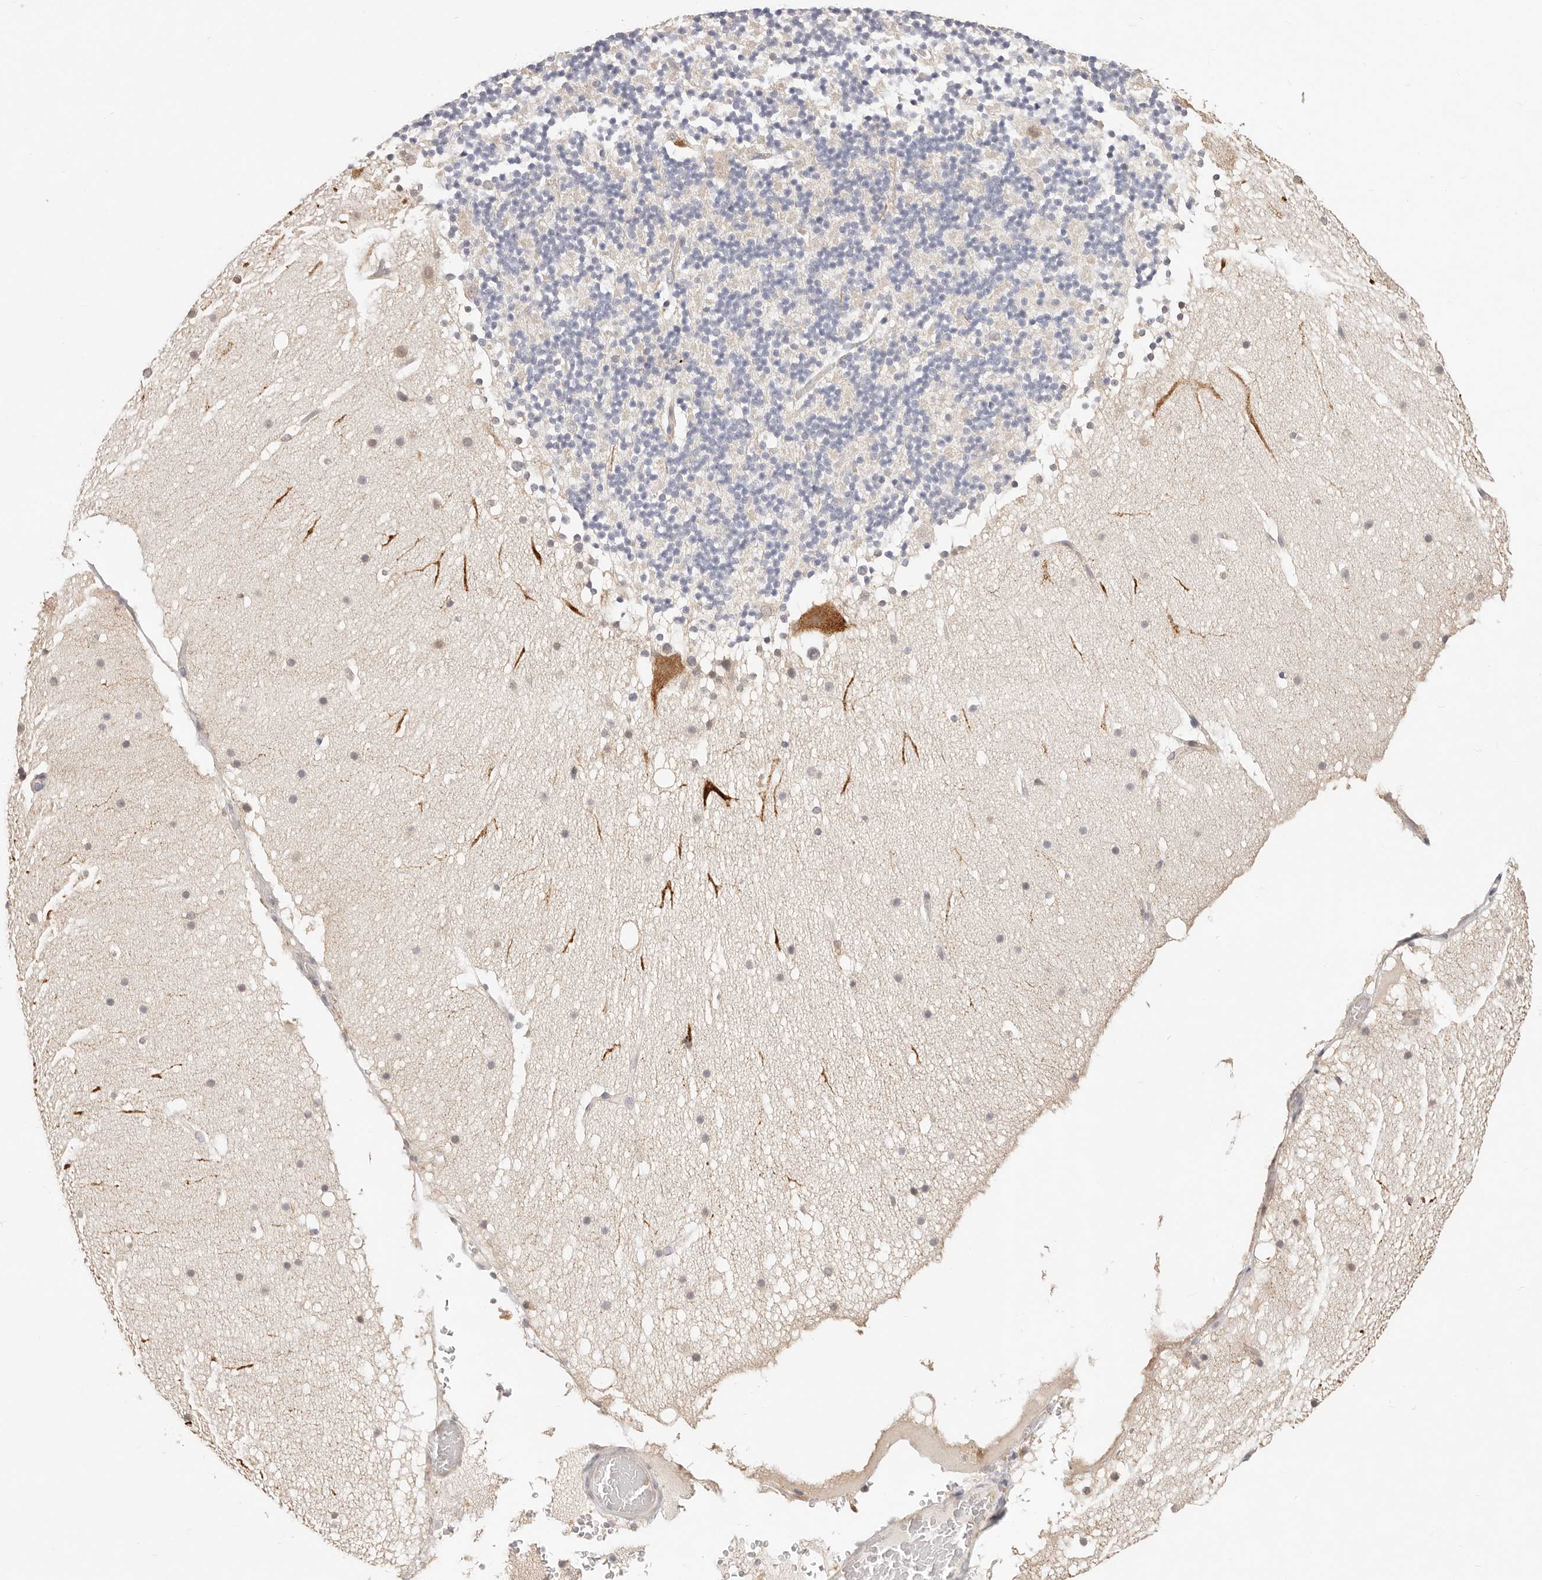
{"staining": {"intensity": "negative", "quantity": "none", "location": "none"}, "tissue": "cerebellum", "cell_type": "Cells in granular layer", "image_type": "normal", "snomed": [{"axis": "morphology", "description": "Normal tissue, NOS"}, {"axis": "topography", "description": "Cerebellum"}], "caption": "This image is of unremarkable cerebellum stained with immunohistochemistry to label a protein in brown with the nuclei are counter-stained blue. There is no staining in cells in granular layer.", "gene": "DTNBP1", "patient": {"sex": "male", "age": 57}}